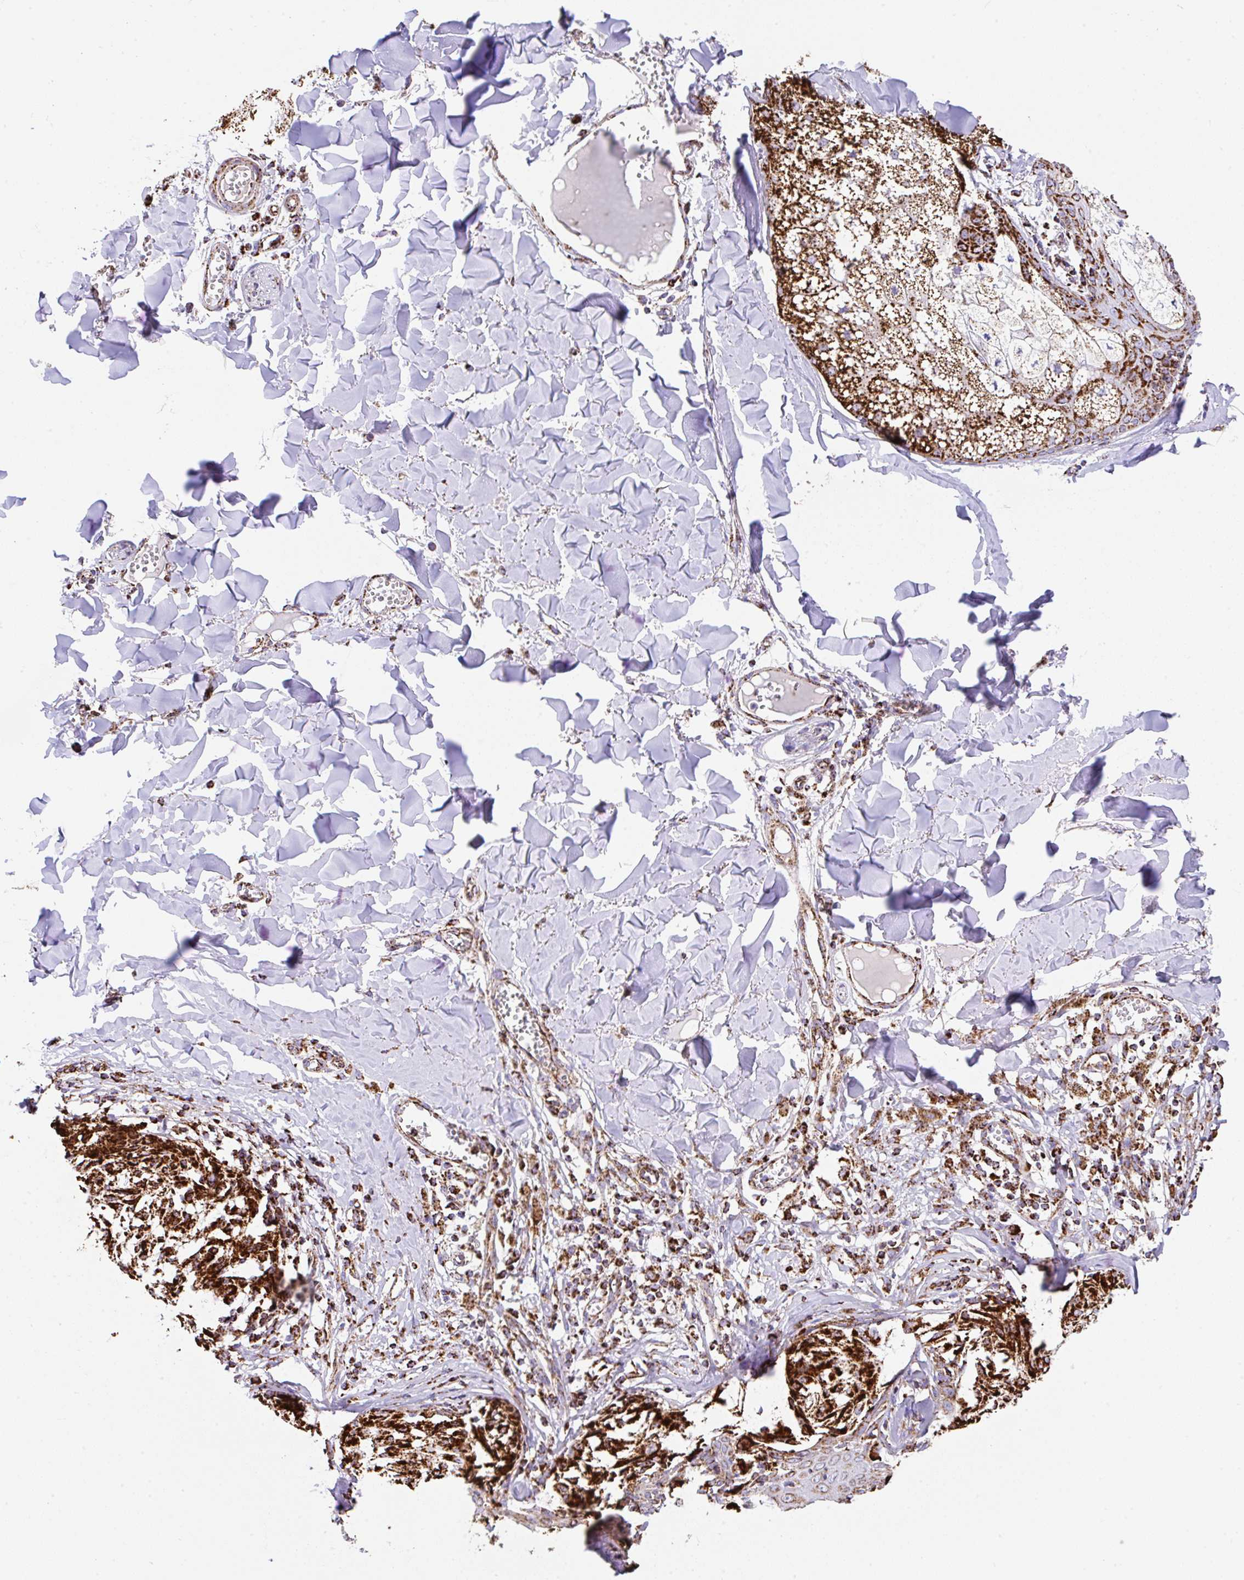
{"staining": {"intensity": "strong", "quantity": ">75%", "location": "cytoplasmic/membranous"}, "tissue": "melanoma", "cell_type": "Tumor cells", "image_type": "cancer", "snomed": [{"axis": "morphology", "description": "Malignant melanoma, NOS"}, {"axis": "topography", "description": "Skin"}], "caption": "Malignant melanoma stained with a brown dye reveals strong cytoplasmic/membranous positive expression in approximately >75% of tumor cells.", "gene": "ANKRD33B", "patient": {"sex": "female", "age": 43}}